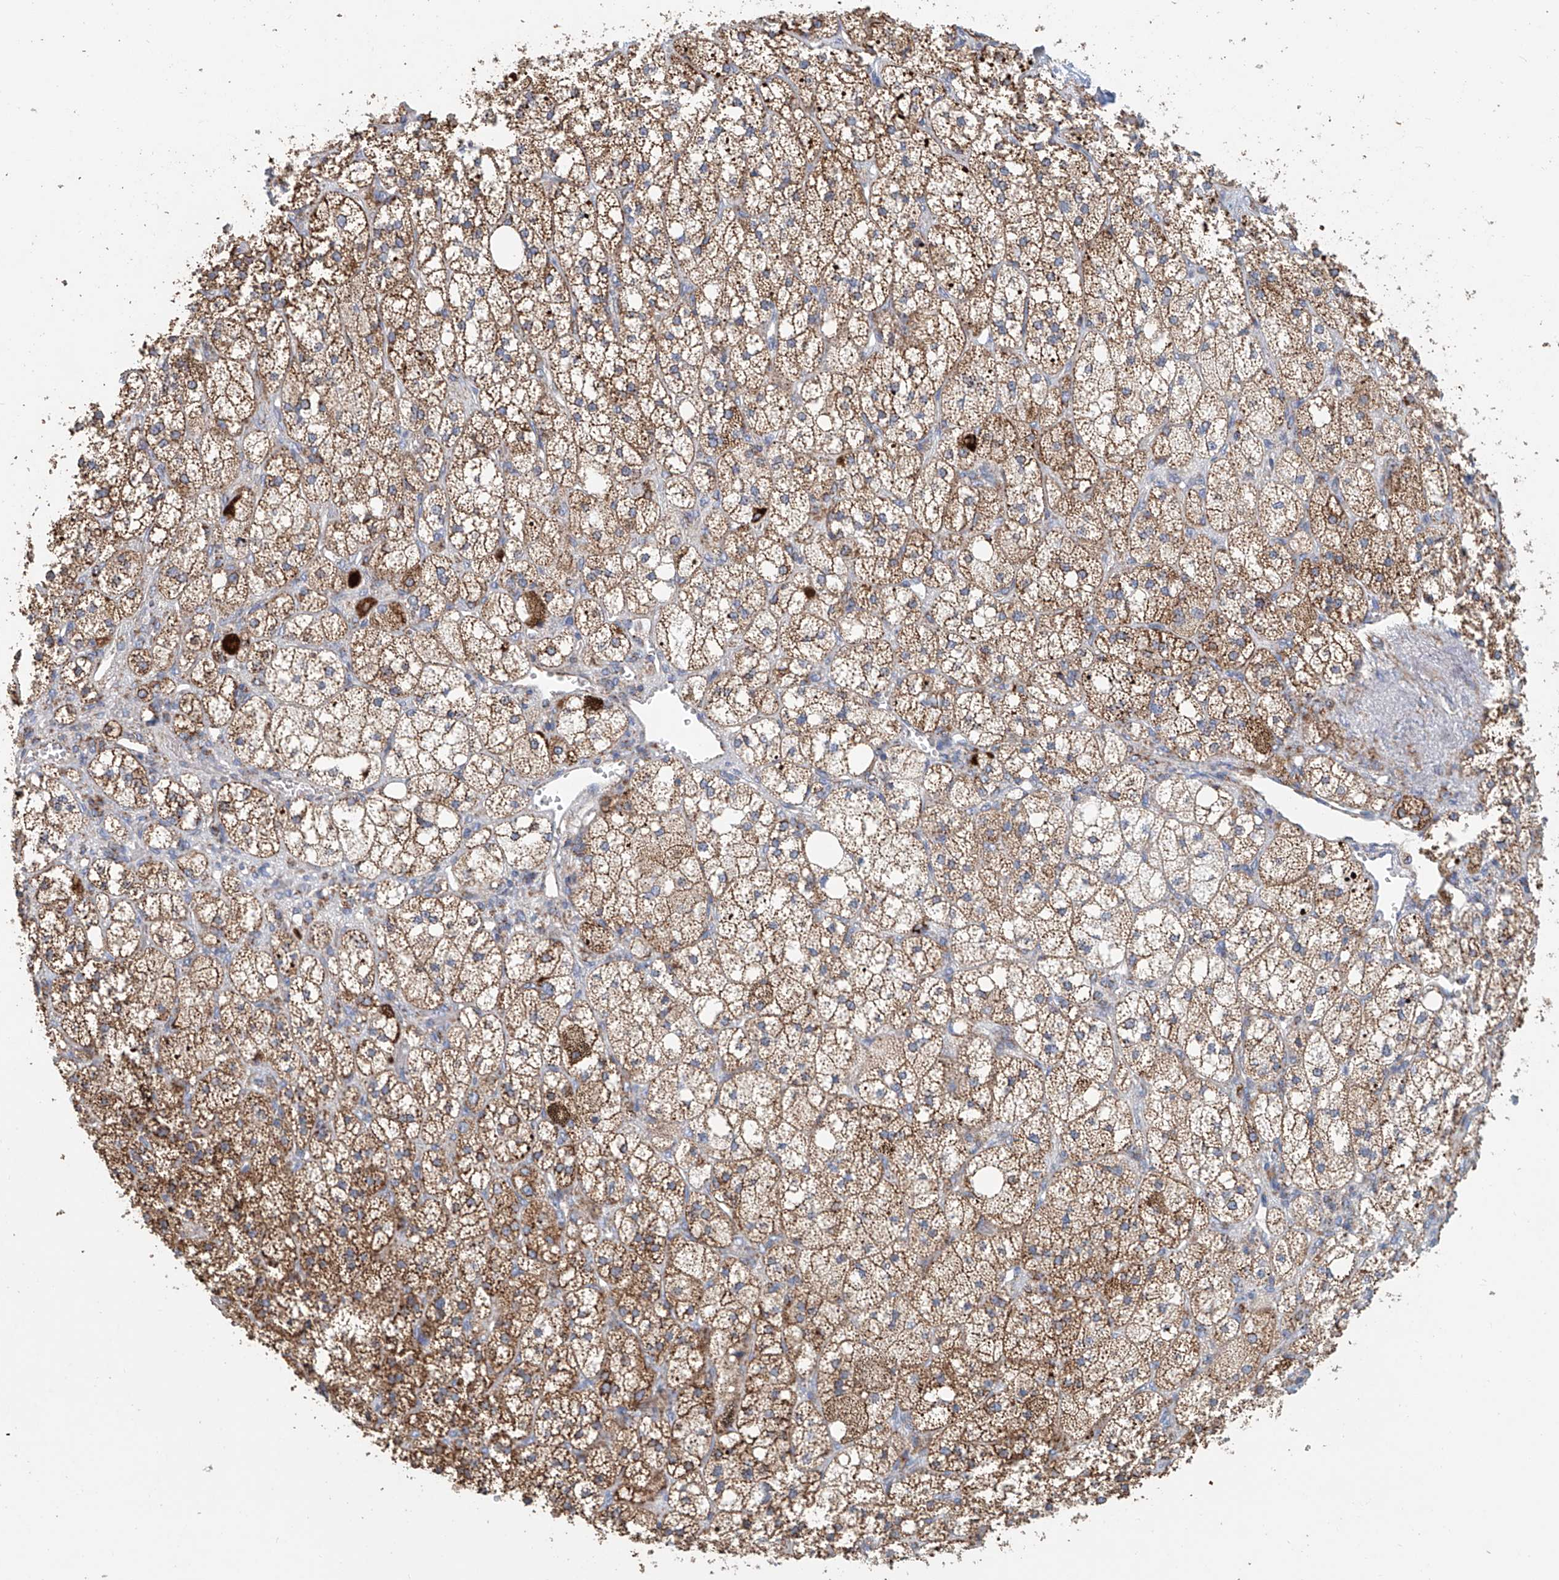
{"staining": {"intensity": "strong", "quantity": ">75%", "location": "cytoplasmic/membranous"}, "tissue": "adrenal gland", "cell_type": "Glandular cells", "image_type": "normal", "snomed": [{"axis": "morphology", "description": "Normal tissue, NOS"}, {"axis": "topography", "description": "Adrenal gland"}], "caption": "A high amount of strong cytoplasmic/membranous staining is identified in about >75% of glandular cells in normal adrenal gland.", "gene": "MCL1", "patient": {"sex": "male", "age": 61}}